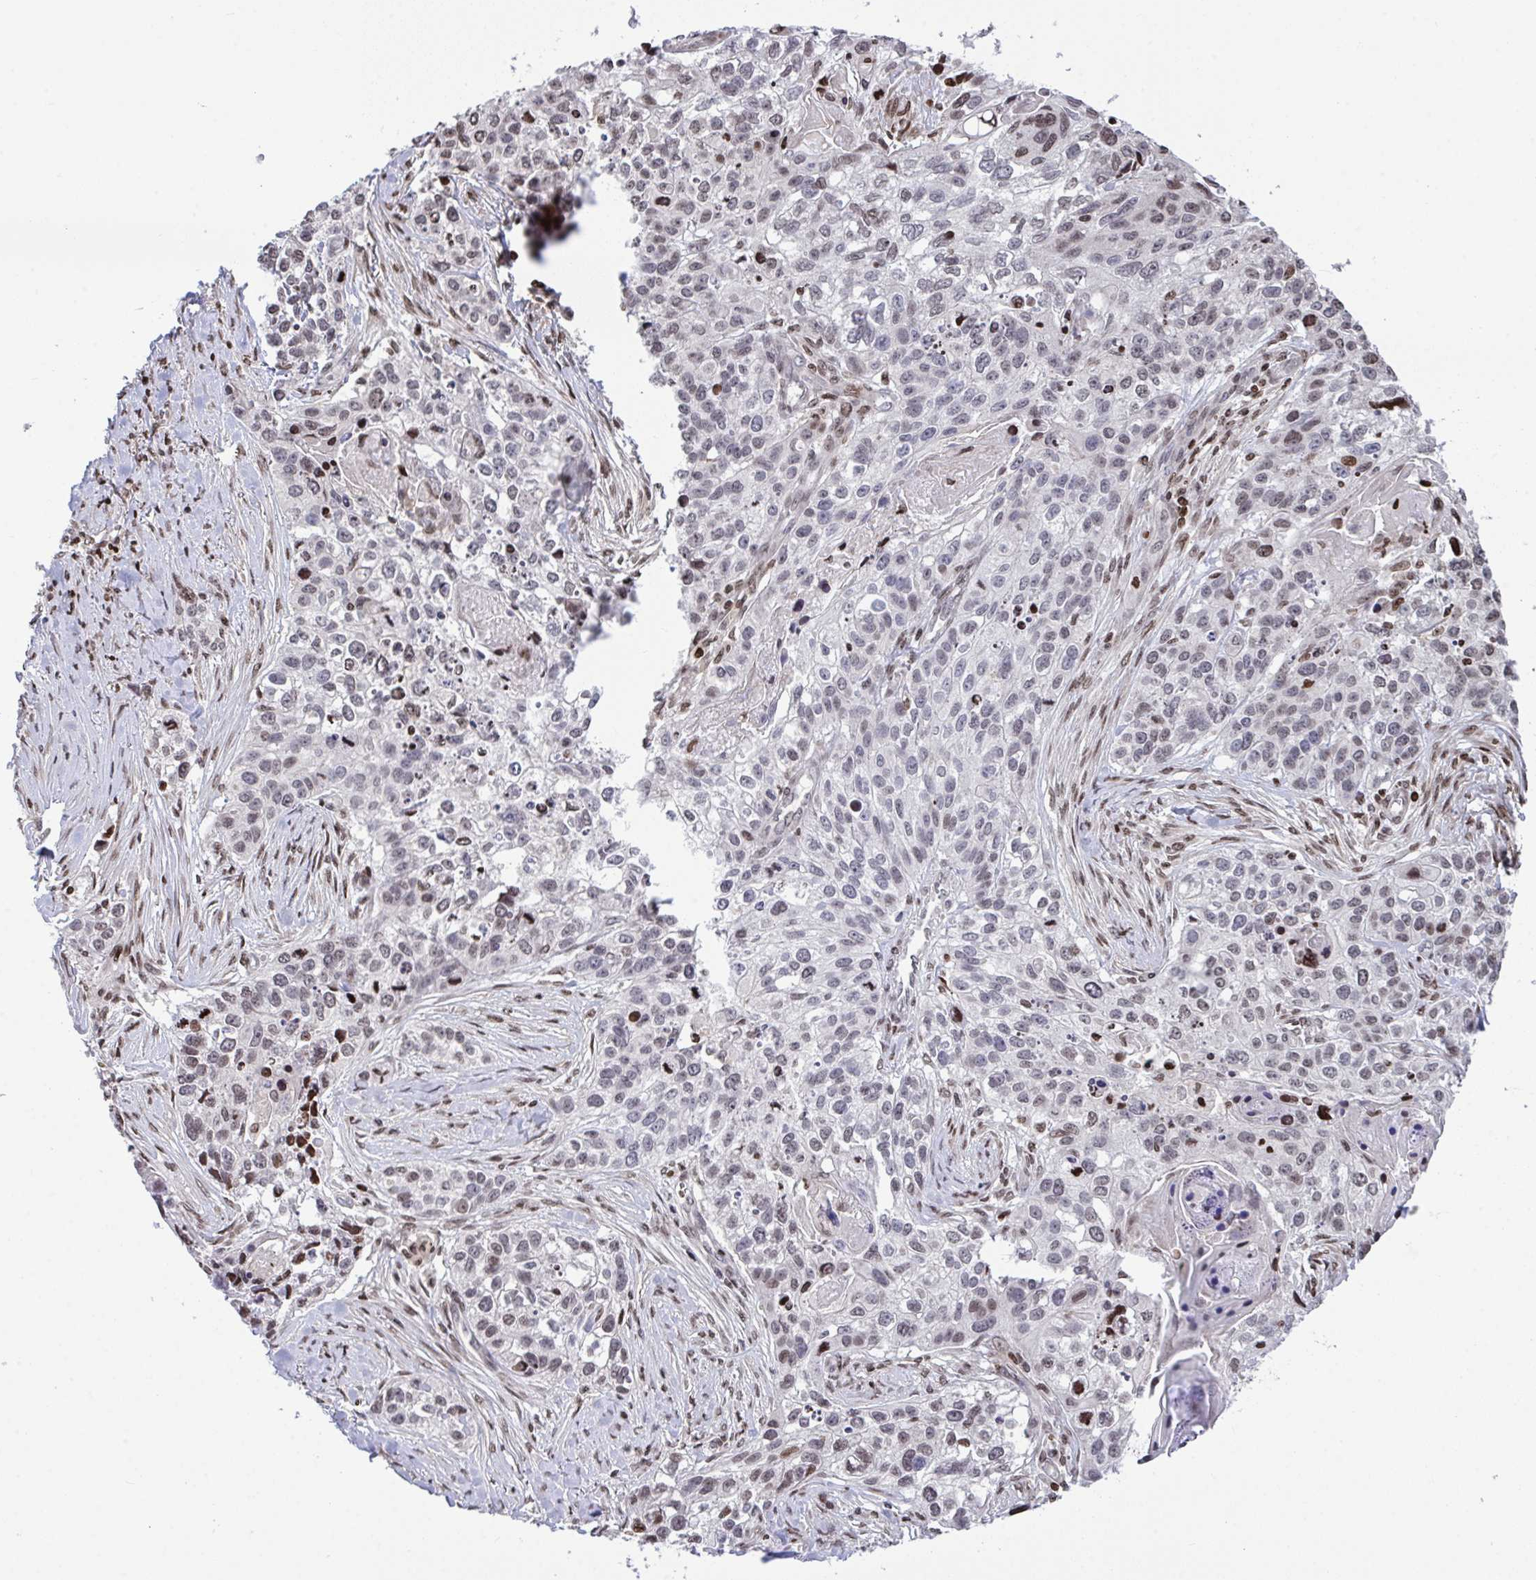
{"staining": {"intensity": "weak", "quantity": "25%-75%", "location": "nuclear"}, "tissue": "lung cancer", "cell_type": "Tumor cells", "image_type": "cancer", "snomed": [{"axis": "morphology", "description": "Squamous cell carcinoma, NOS"}, {"axis": "topography", "description": "Lung"}], "caption": "Squamous cell carcinoma (lung) stained with immunohistochemistry reveals weak nuclear positivity in about 25%-75% of tumor cells. (Stains: DAB in brown, nuclei in blue, Microscopy: brightfield microscopy at high magnification).", "gene": "RAPGEF5", "patient": {"sex": "male", "age": 74}}